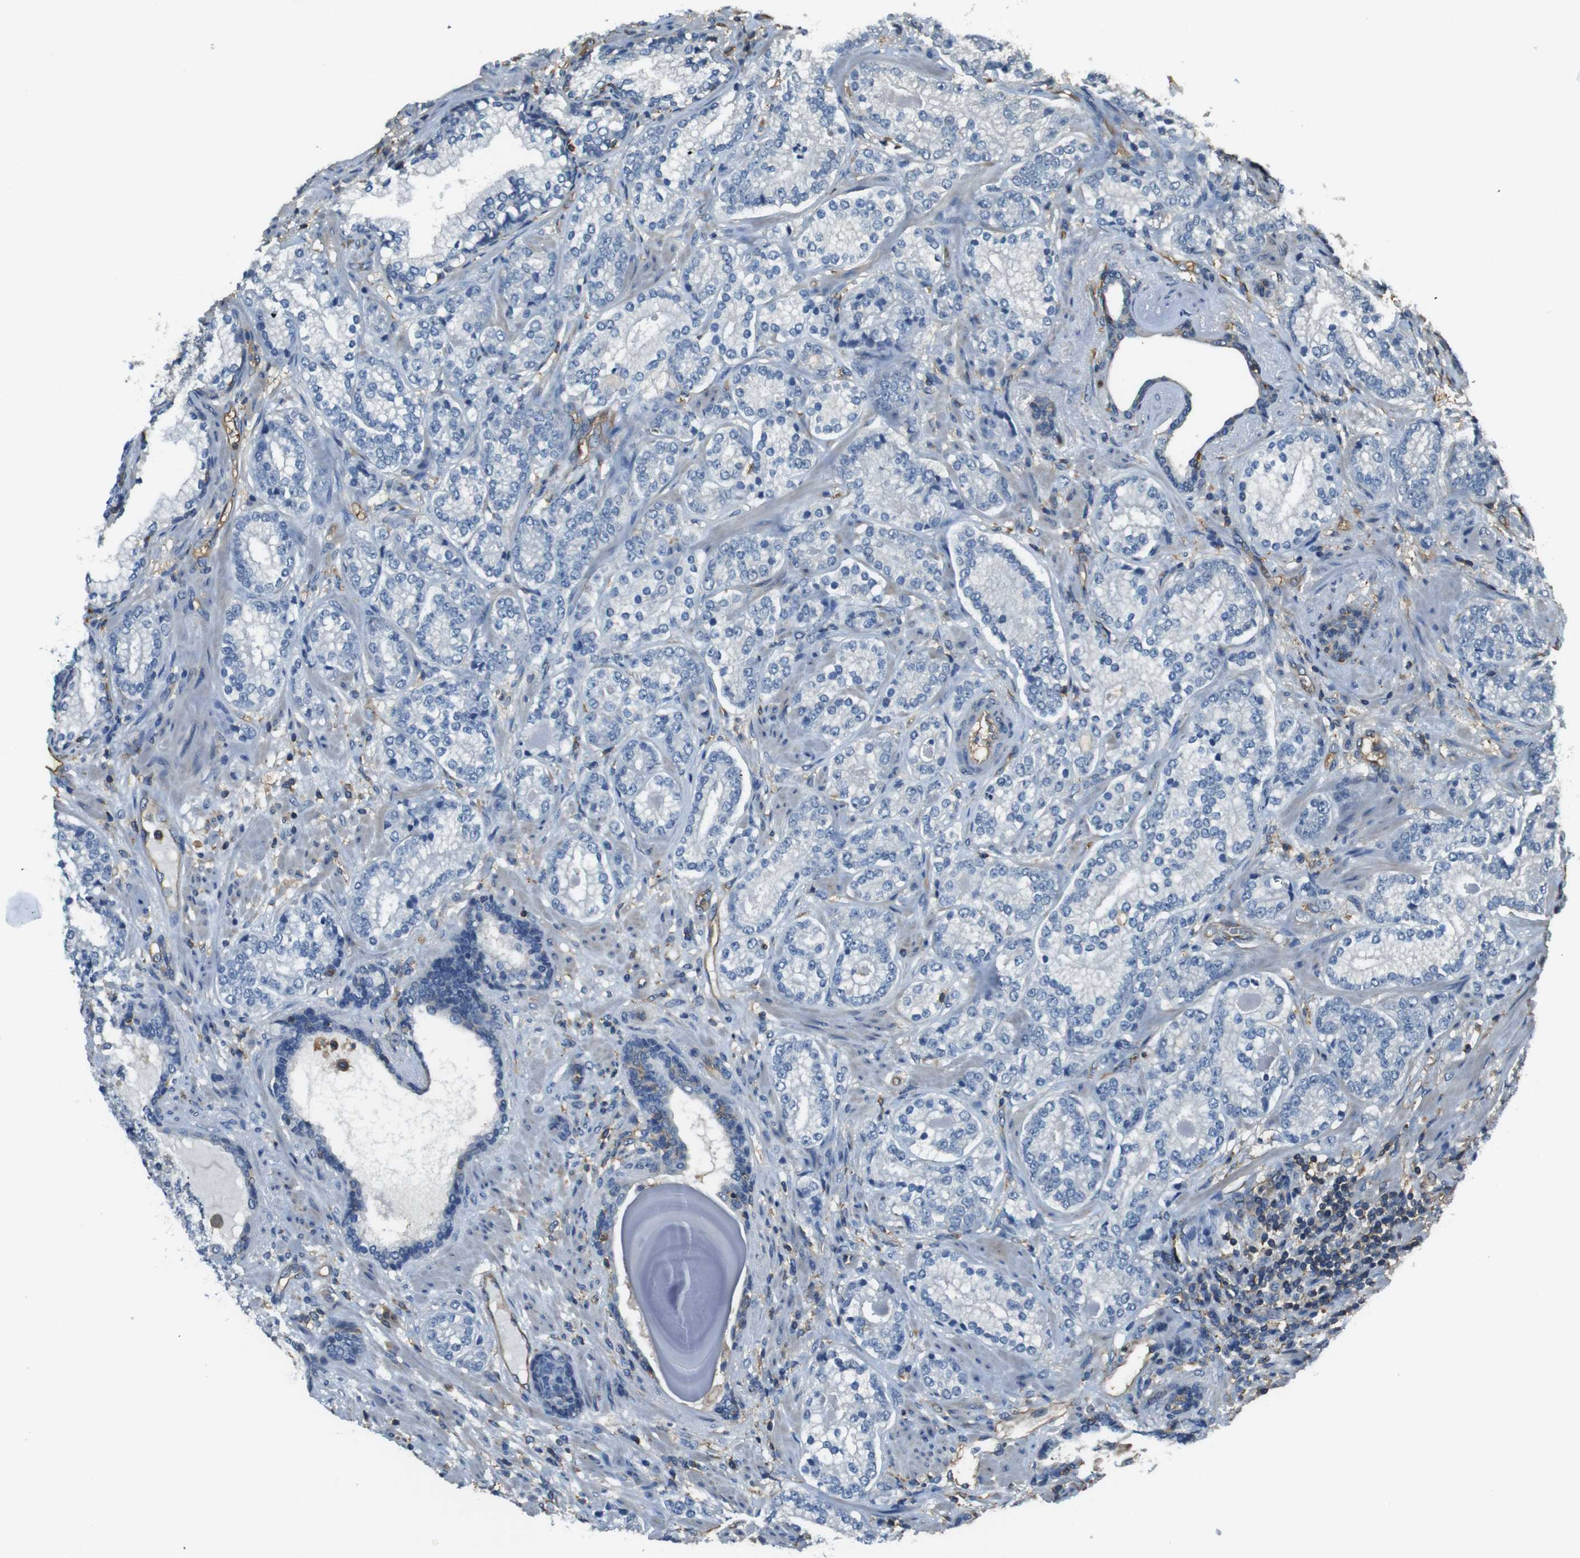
{"staining": {"intensity": "negative", "quantity": "none", "location": "none"}, "tissue": "prostate cancer", "cell_type": "Tumor cells", "image_type": "cancer", "snomed": [{"axis": "morphology", "description": "Adenocarcinoma, High grade"}, {"axis": "topography", "description": "Prostate"}], "caption": "Prostate cancer was stained to show a protein in brown. There is no significant staining in tumor cells.", "gene": "FCAR", "patient": {"sex": "male", "age": 61}}